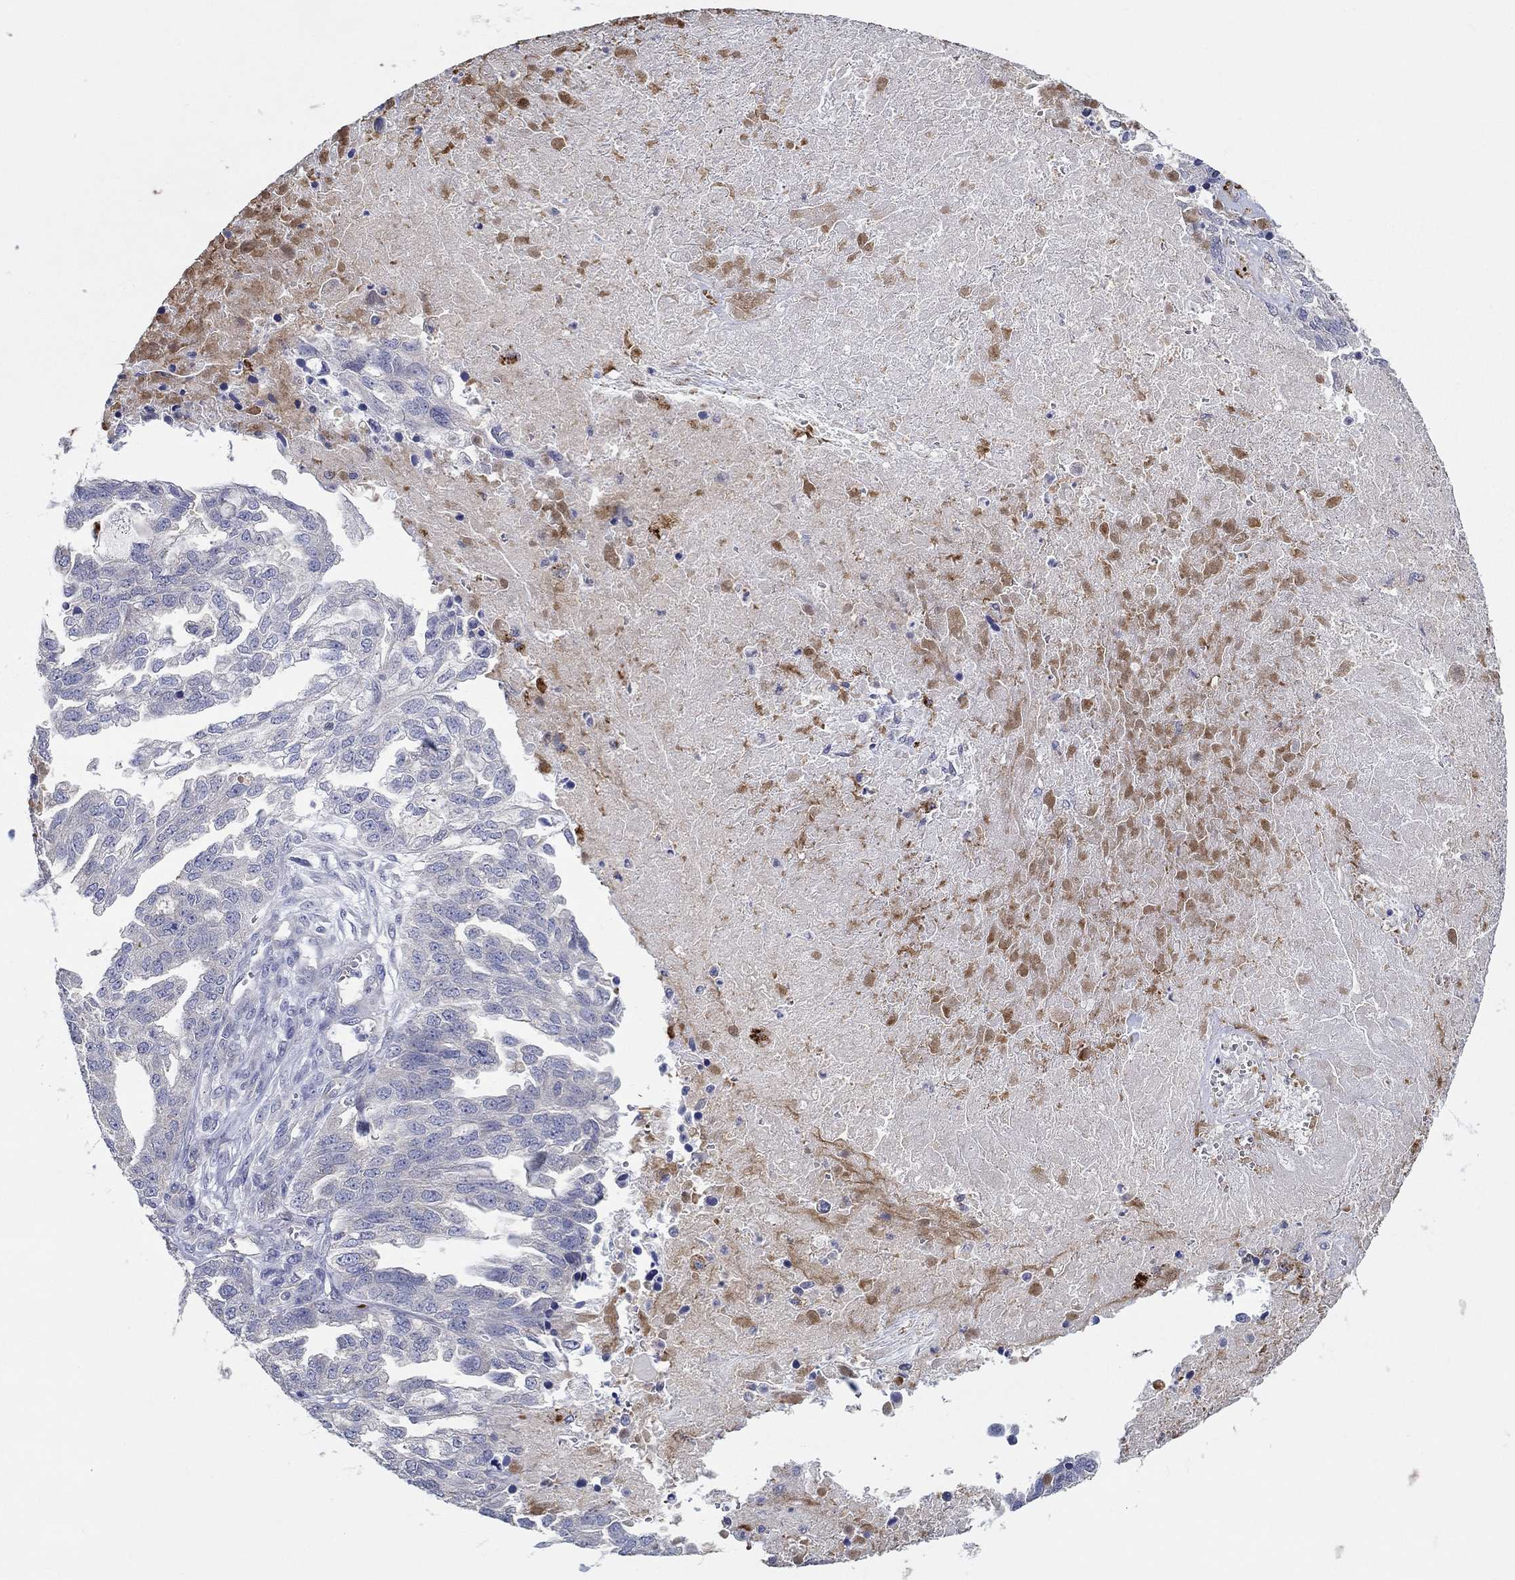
{"staining": {"intensity": "negative", "quantity": "none", "location": "none"}, "tissue": "ovarian cancer", "cell_type": "Tumor cells", "image_type": "cancer", "snomed": [{"axis": "morphology", "description": "Cystadenocarcinoma, serous, NOS"}, {"axis": "topography", "description": "Ovary"}], "caption": "A micrograph of serous cystadenocarcinoma (ovarian) stained for a protein exhibits no brown staining in tumor cells.", "gene": "ERMP1", "patient": {"sex": "female", "age": 51}}